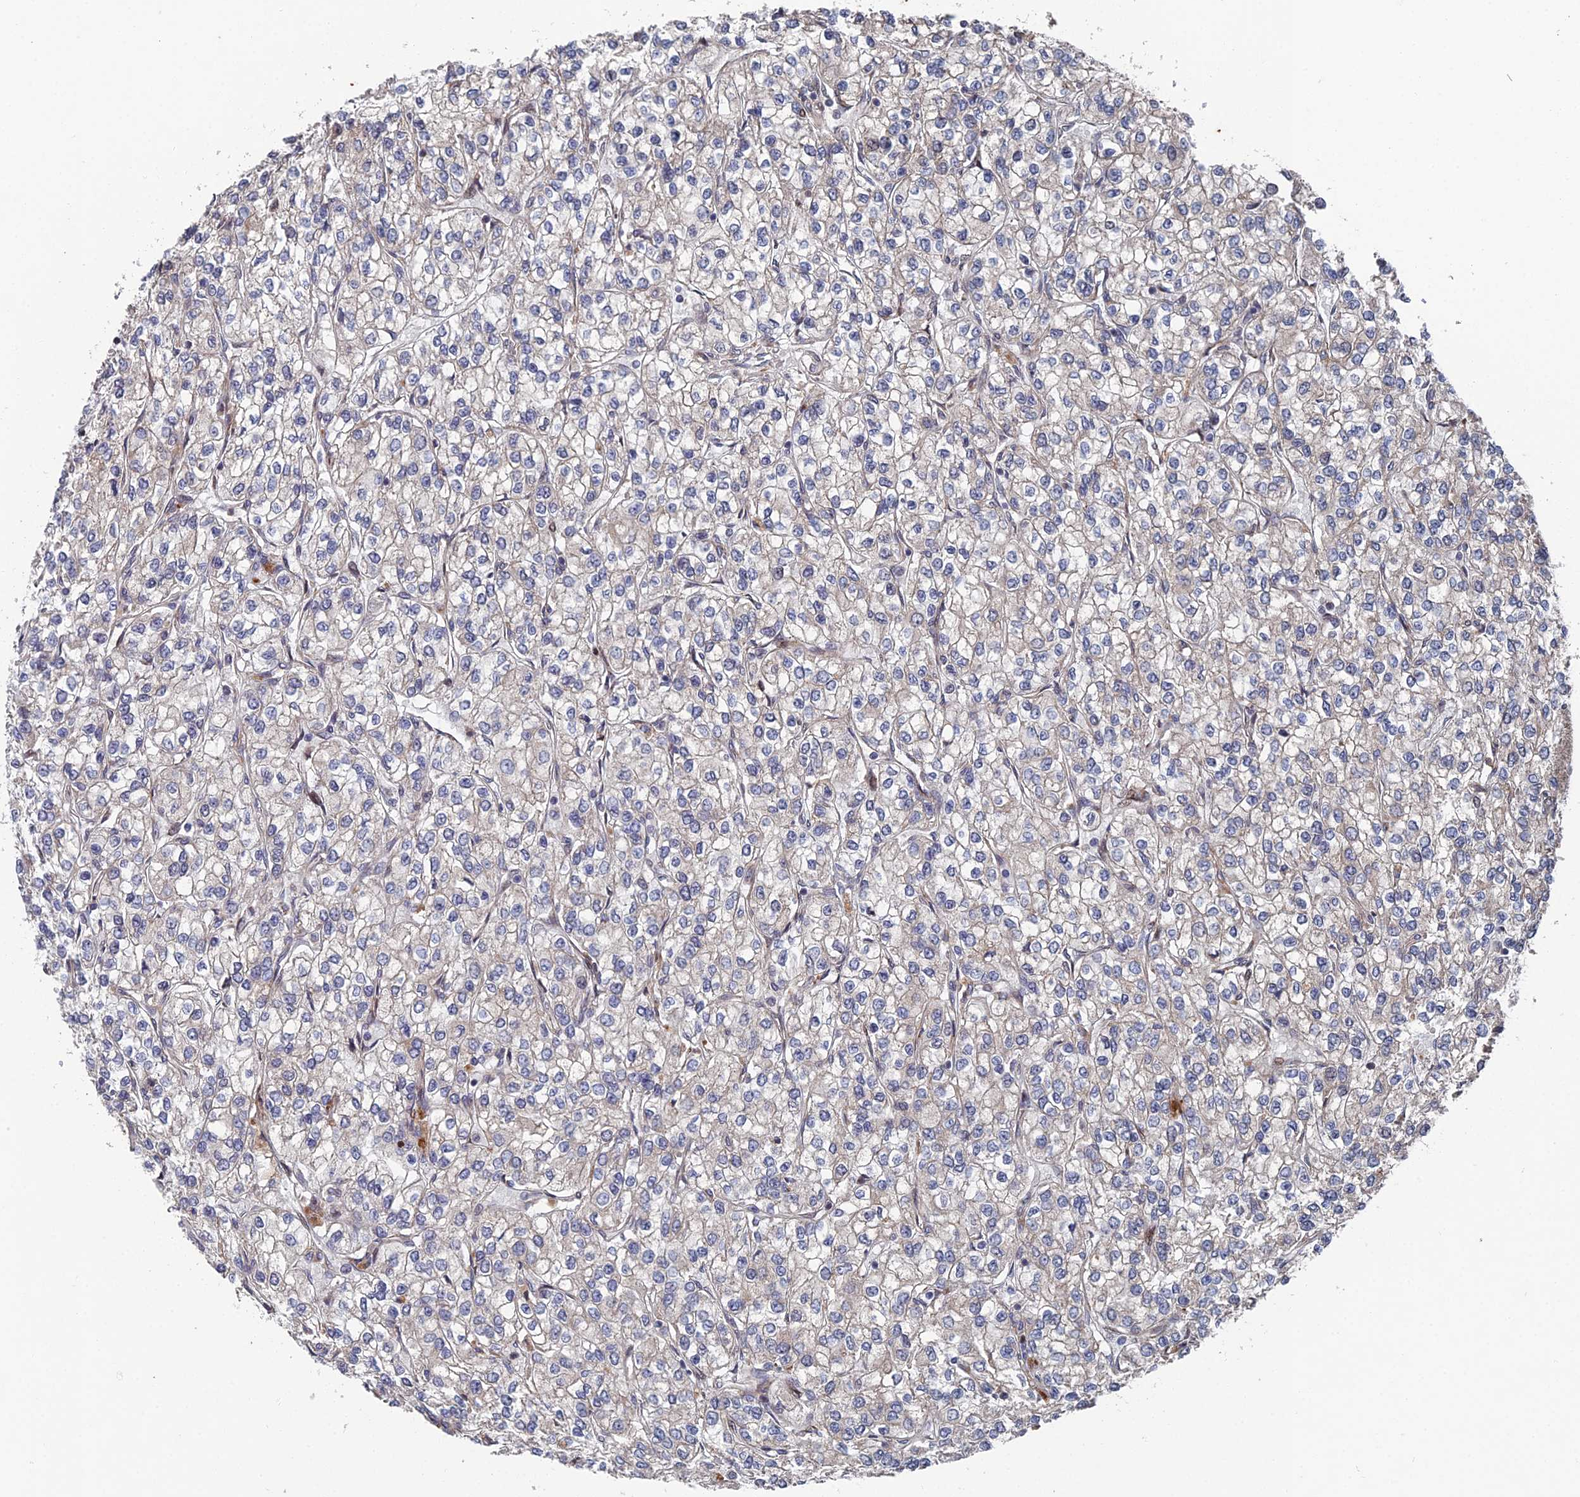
{"staining": {"intensity": "negative", "quantity": "none", "location": "none"}, "tissue": "renal cancer", "cell_type": "Tumor cells", "image_type": "cancer", "snomed": [{"axis": "morphology", "description": "Adenocarcinoma, NOS"}, {"axis": "topography", "description": "Kidney"}], "caption": "Histopathology image shows no significant protein staining in tumor cells of renal cancer.", "gene": "GTF2IRD1", "patient": {"sex": "male", "age": 80}}